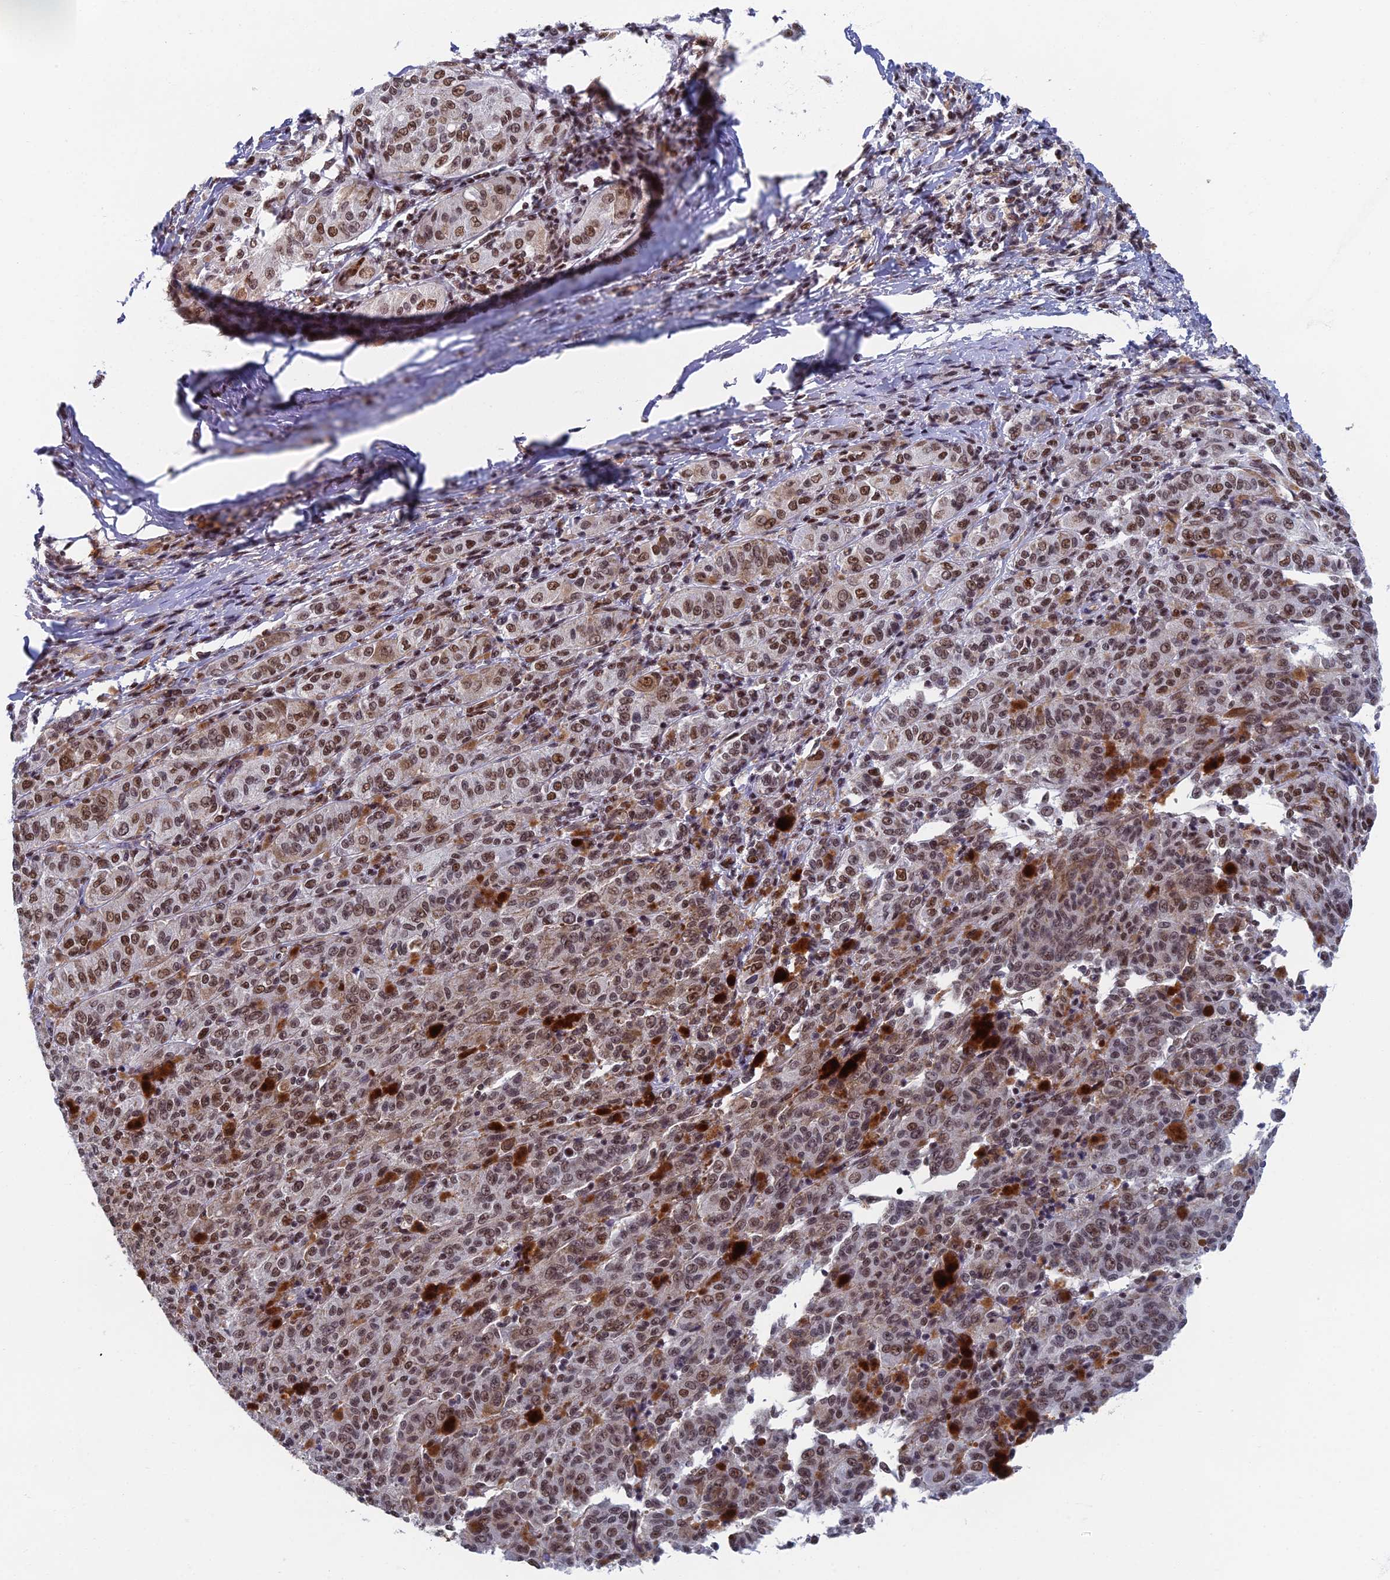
{"staining": {"intensity": "moderate", "quantity": ">75%", "location": "cytoplasmic/membranous,nuclear"}, "tissue": "melanoma", "cell_type": "Tumor cells", "image_type": "cancer", "snomed": [{"axis": "morphology", "description": "Malignant melanoma, NOS"}, {"axis": "topography", "description": "Skin"}], "caption": "IHC micrograph of neoplastic tissue: melanoma stained using immunohistochemistry (IHC) reveals medium levels of moderate protein expression localized specifically in the cytoplasmic/membranous and nuclear of tumor cells, appearing as a cytoplasmic/membranous and nuclear brown color.", "gene": "TAF13", "patient": {"sex": "female", "age": 52}}